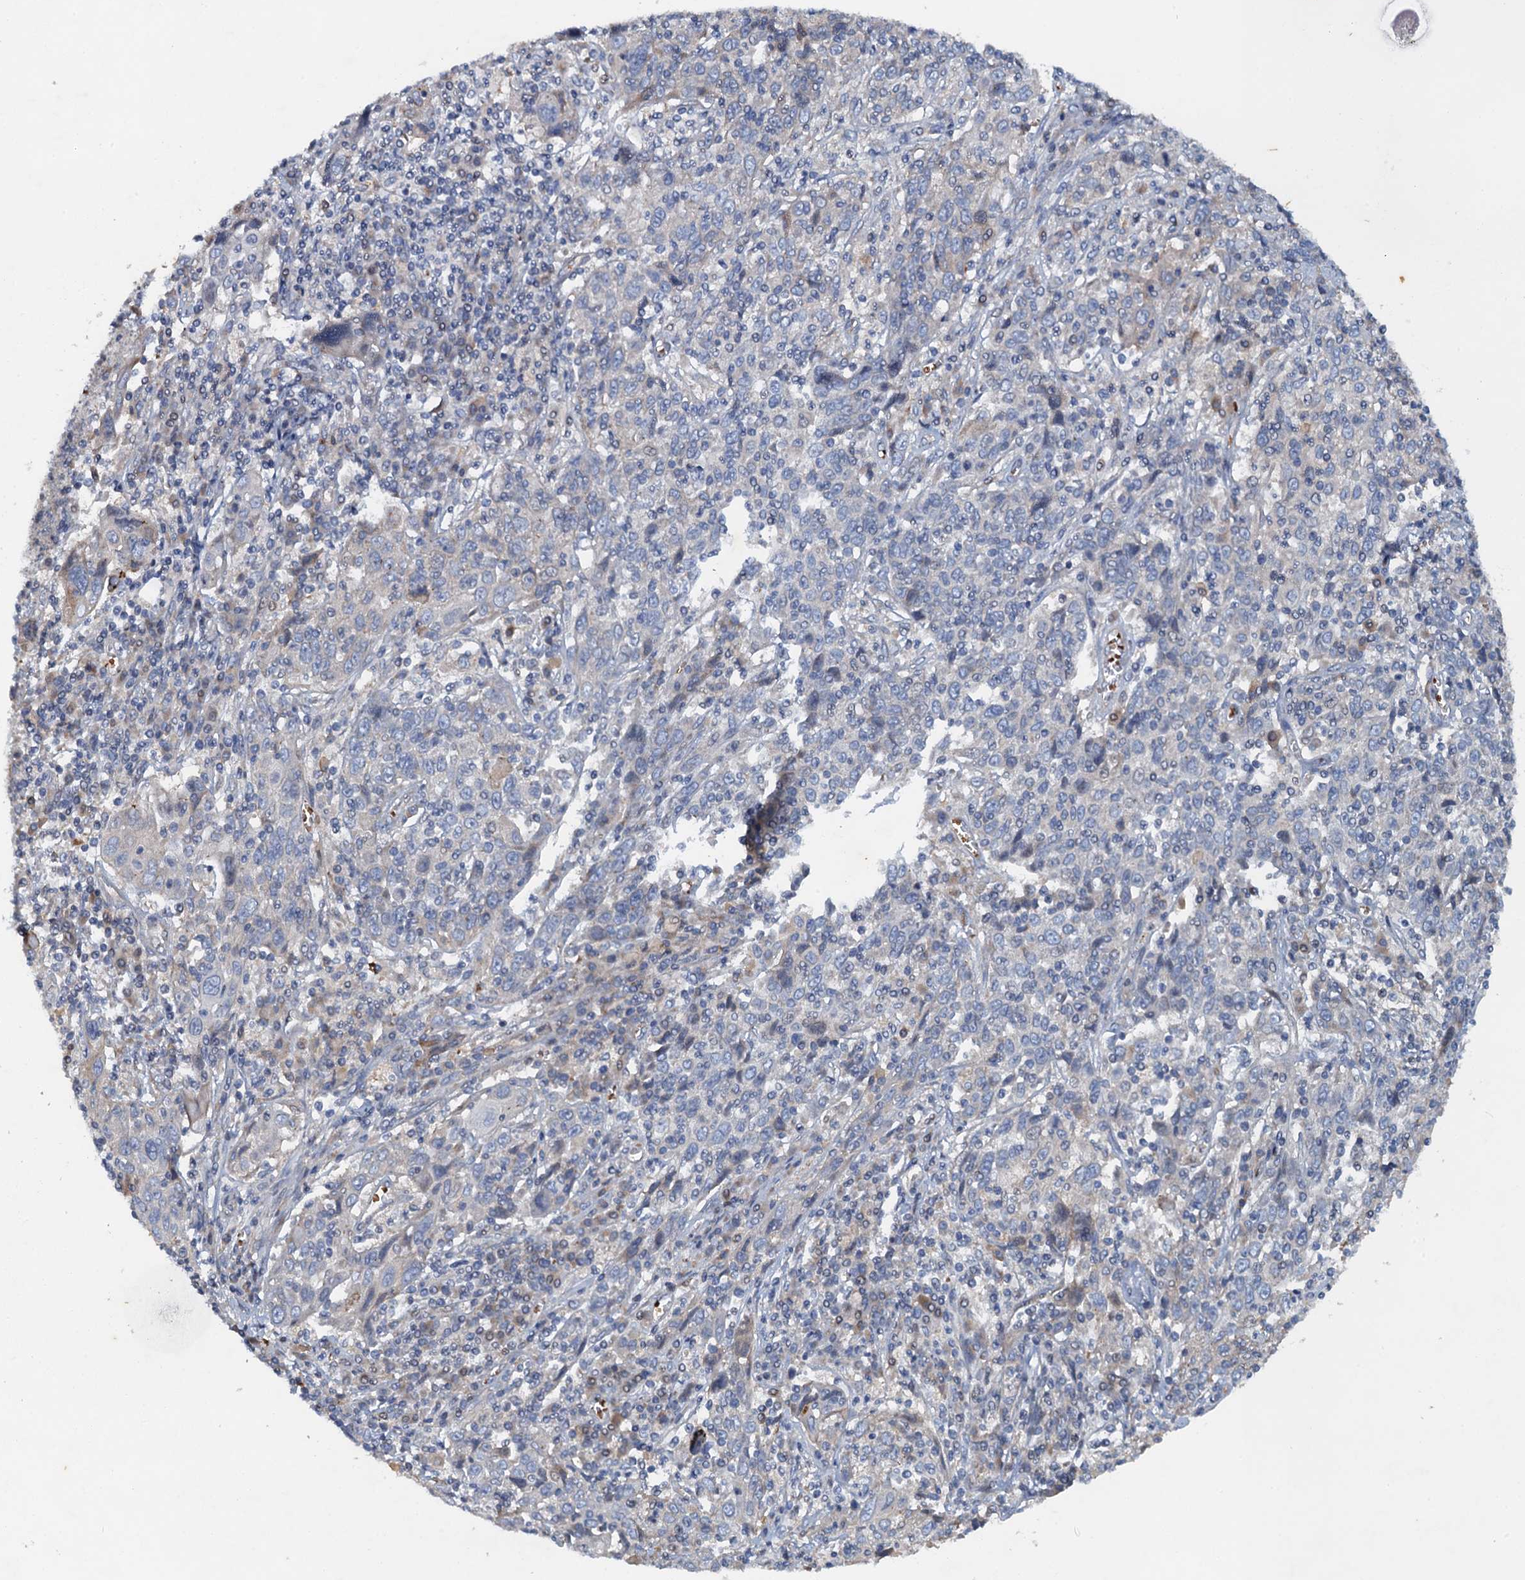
{"staining": {"intensity": "weak", "quantity": "<25%", "location": "cytoplasmic/membranous"}, "tissue": "cervical cancer", "cell_type": "Tumor cells", "image_type": "cancer", "snomed": [{"axis": "morphology", "description": "Squamous cell carcinoma, NOS"}, {"axis": "topography", "description": "Cervix"}], "caption": "Cervical squamous cell carcinoma stained for a protein using IHC demonstrates no expression tumor cells.", "gene": "NBEA", "patient": {"sex": "female", "age": 46}}